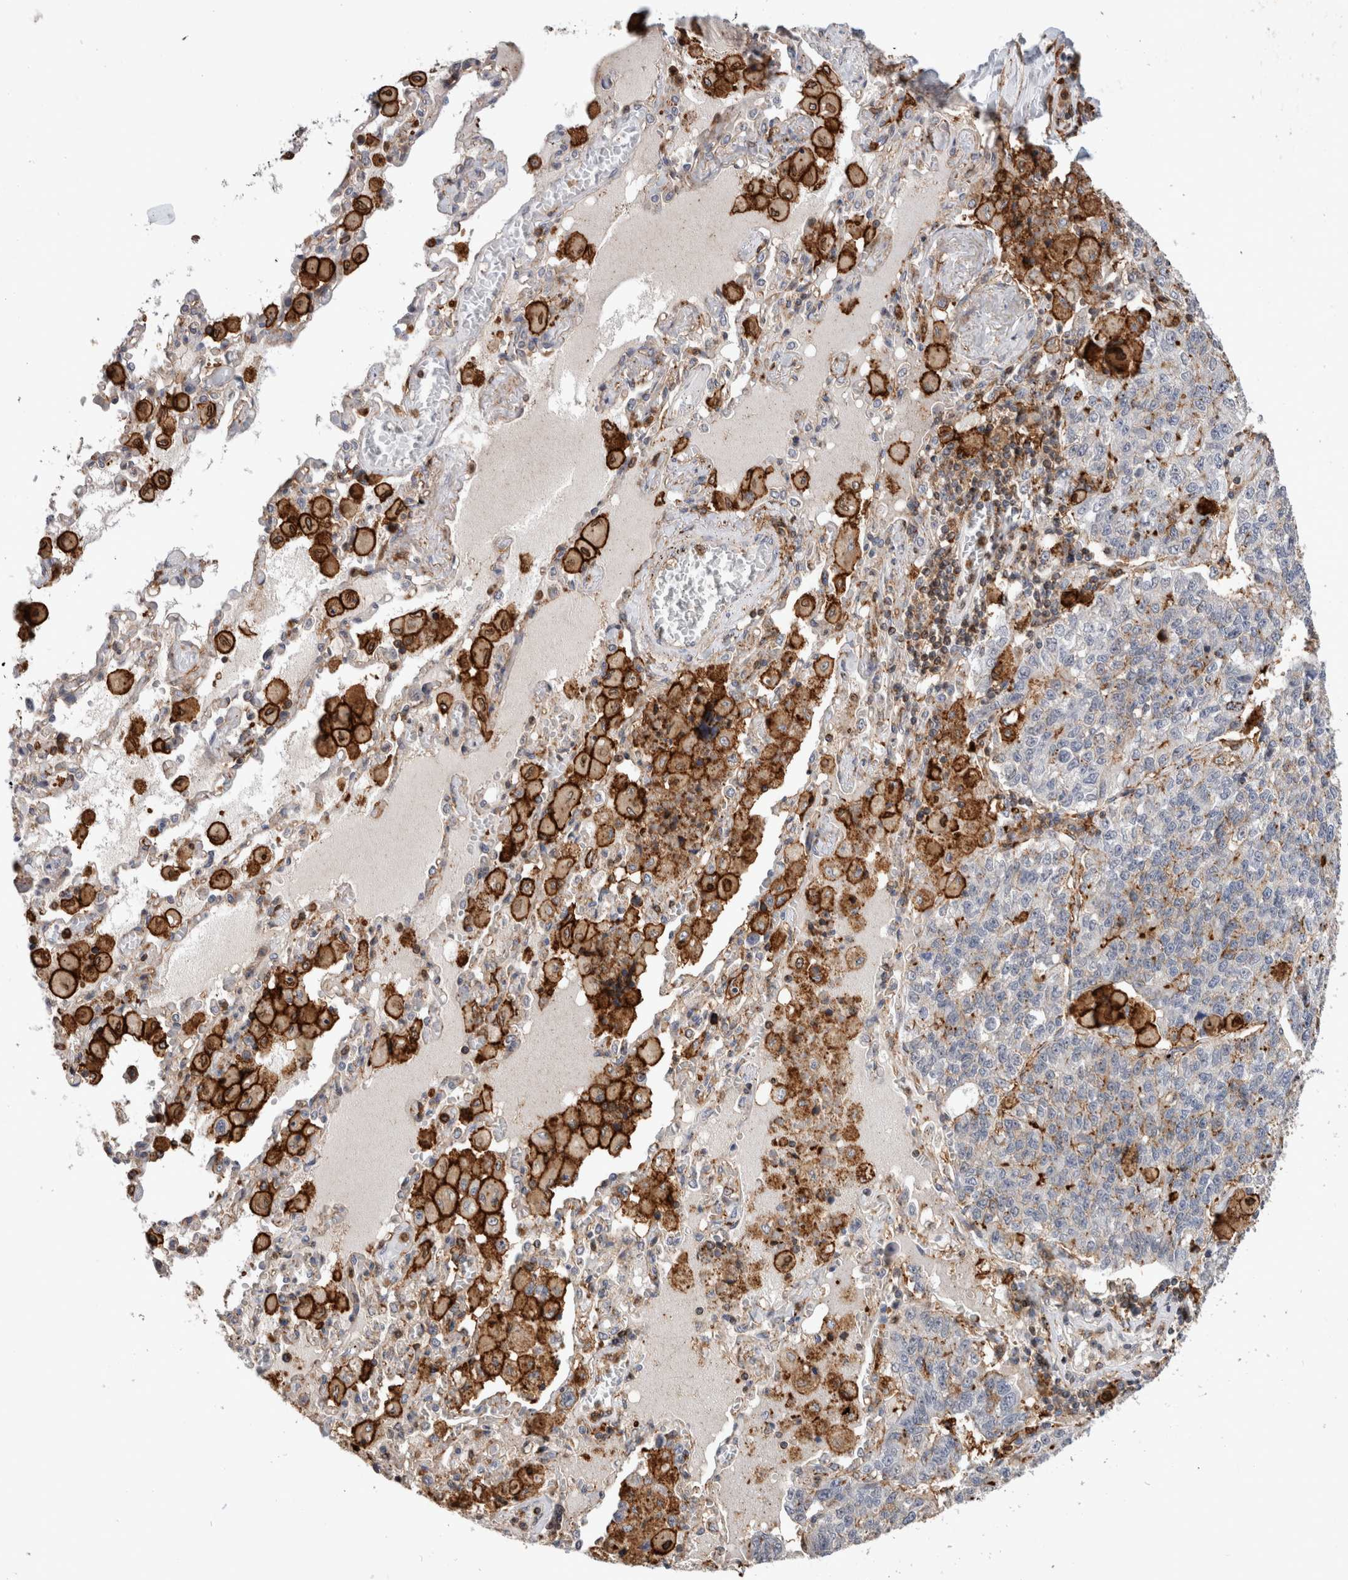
{"staining": {"intensity": "weak", "quantity": ">75%", "location": "cytoplasmic/membranous"}, "tissue": "lung cancer", "cell_type": "Tumor cells", "image_type": "cancer", "snomed": [{"axis": "morphology", "description": "Adenocarcinoma, NOS"}, {"axis": "topography", "description": "Lung"}], "caption": "An image of human adenocarcinoma (lung) stained for a protein reveals weak cytoplasmic/membranous brown staining in tumor cells. Nuclei are stained in blue.", "gene": "CCDC88B", "patient": {"sex": "male", "age": 49}}